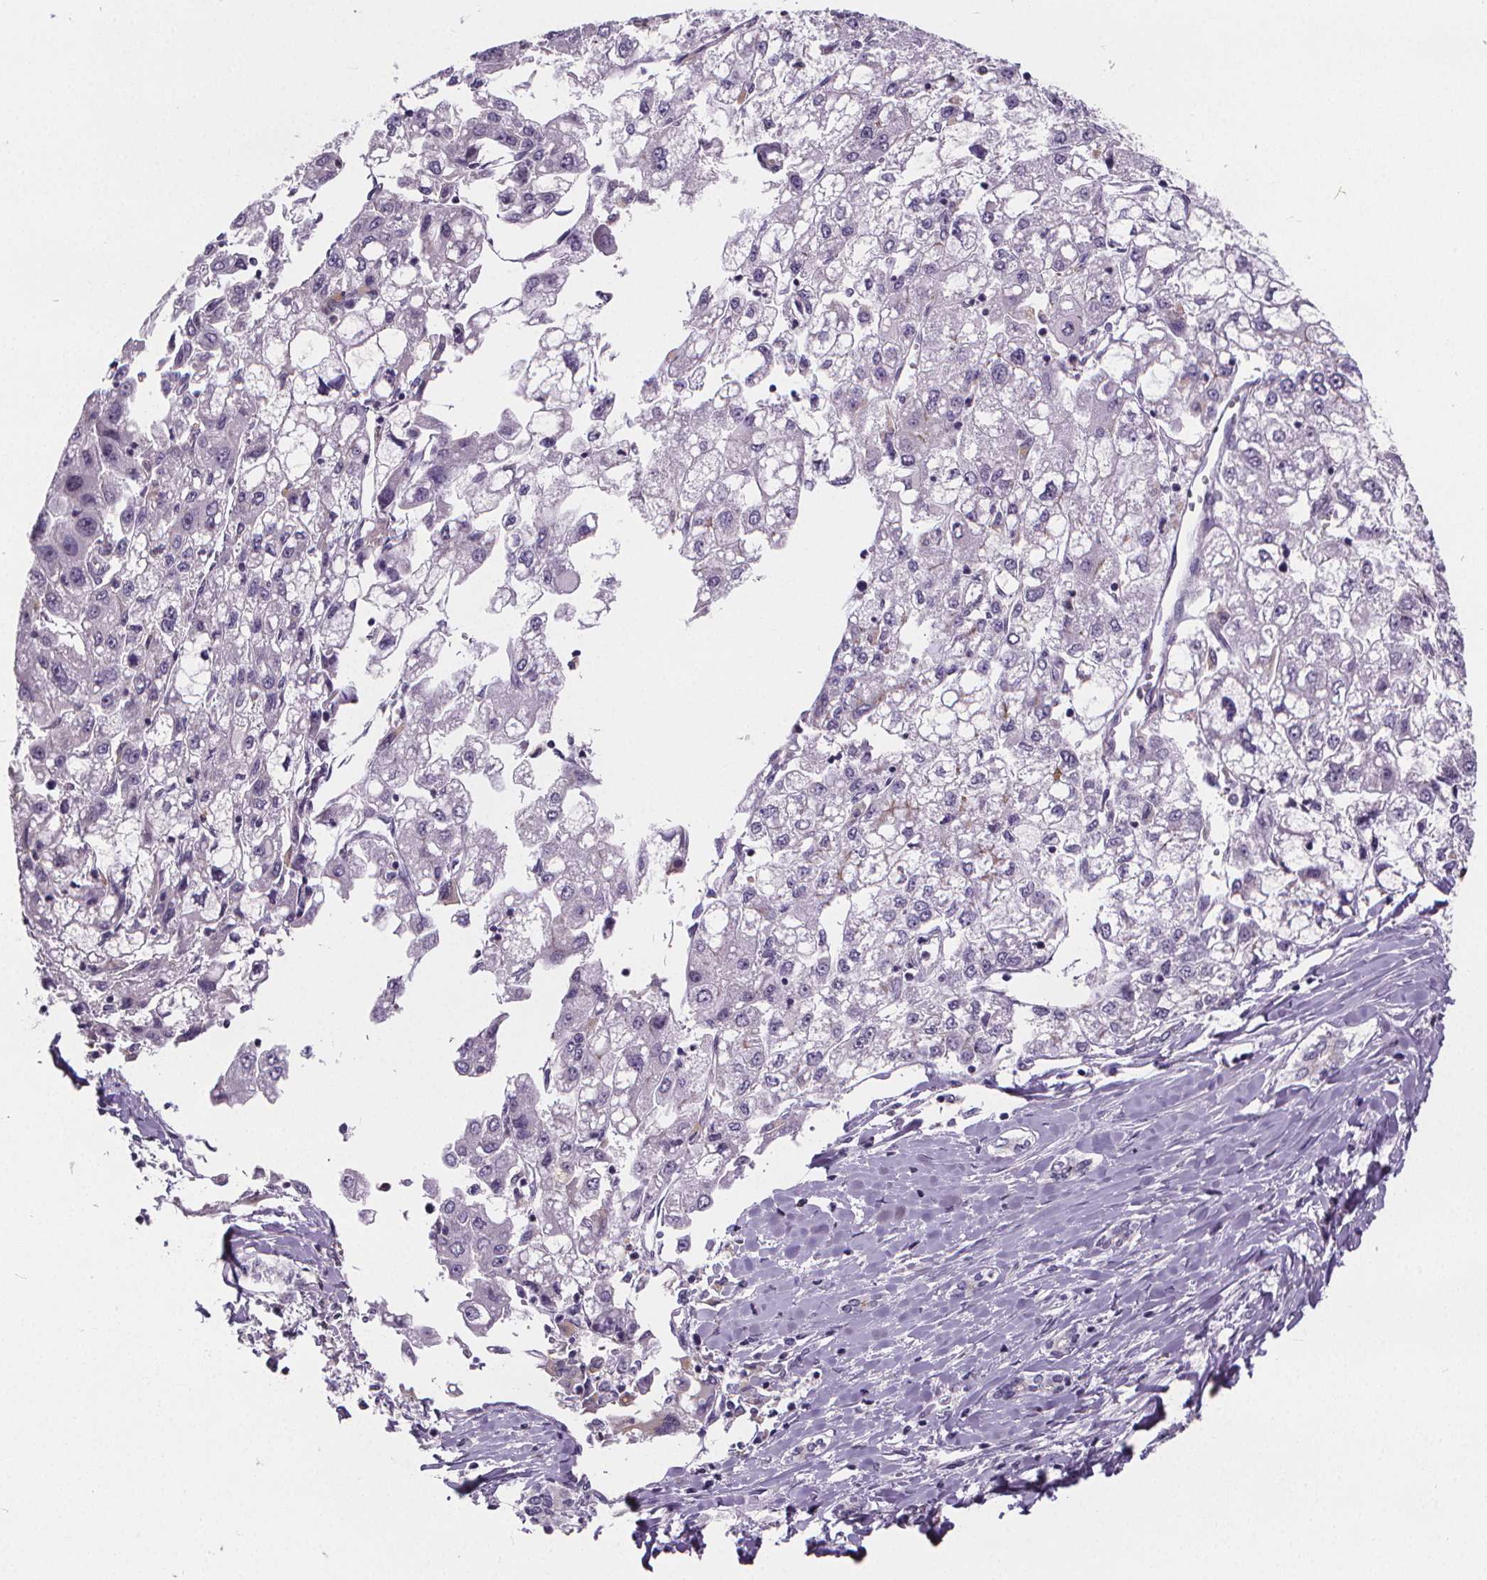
{"staining": {"intensity": "negative", "quantity": "none", "location": "none"}, "tissue": "liver cancer", "cell_type": "Tumor cells", "image_type": "cancer", "snomed": [{"axis": "morphology", "description": "Carcinoma, Hepatocellular, NOS"}, {"axis": "topography", "description": "Liver"}], "caption": "Micrograph shows no protein positivity in tumor cells of hepatocellular carcinoma (liver) tissue. (IHC, brightfield microscopy, high magnification).", "gene": "ATP6V1D", "patient": {"sex": "male", "age": 40}}